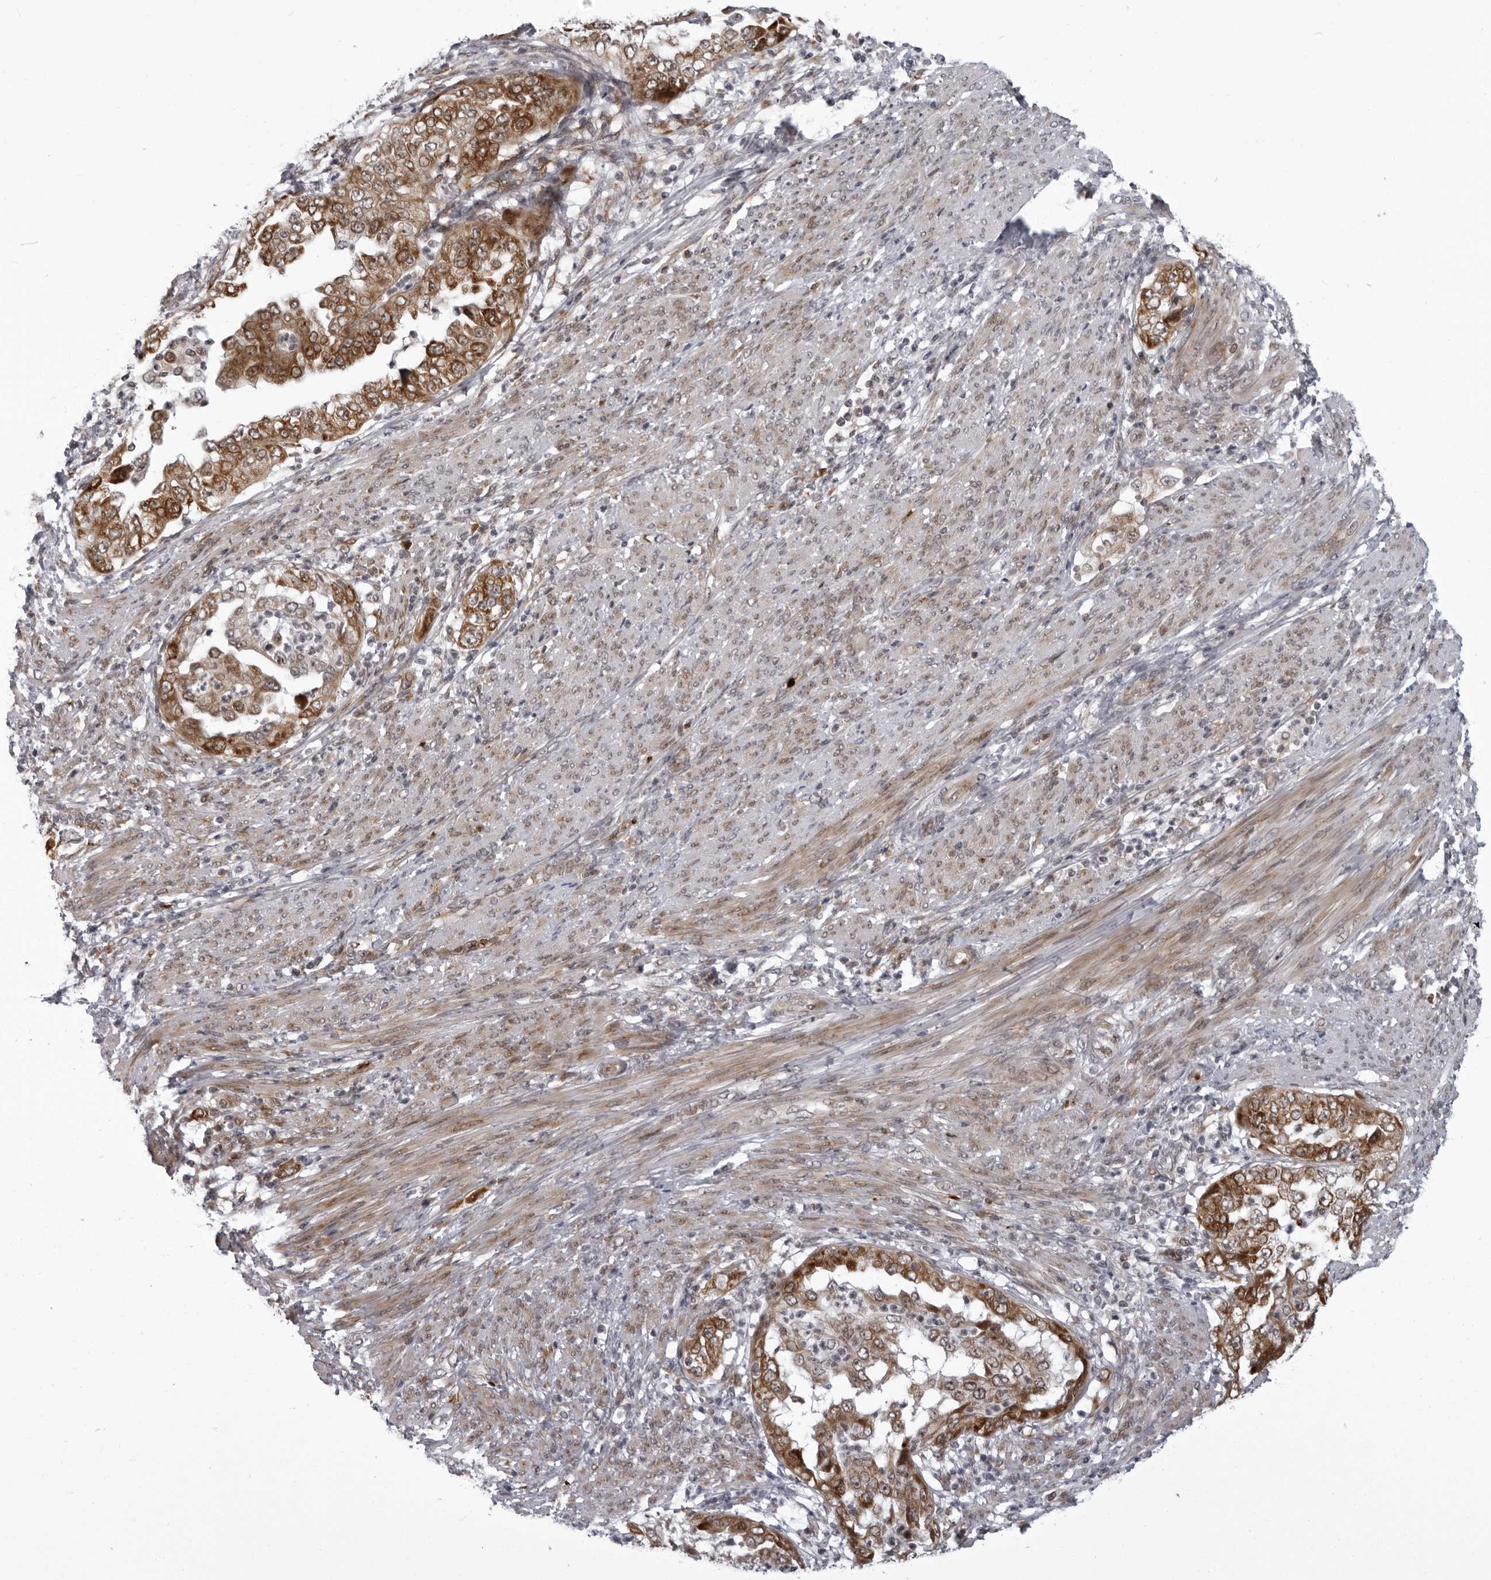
{"staining": {"intensity": "strong", "quantity": ">75%", "location": "cytoplasmic/membranous"}, "tissue": "endometrial cancer", "cell_type": "Tumor cells", "image_type": "cancer", "snomed": [{"axis": "morphology", "description": "Adenocarcinoma, NOS"}, {"axis": "topography", "description": "Endometrium"}], "caption": "This photomicrograph reveals immunohistochemistry staining of endometrial adenocarcinoma, with high strong cytoplasmic/membranous positivity in approximately >75% of tumor cells.", "gene": "THOP1", "patient": {"sex": "female", "age": 85}}